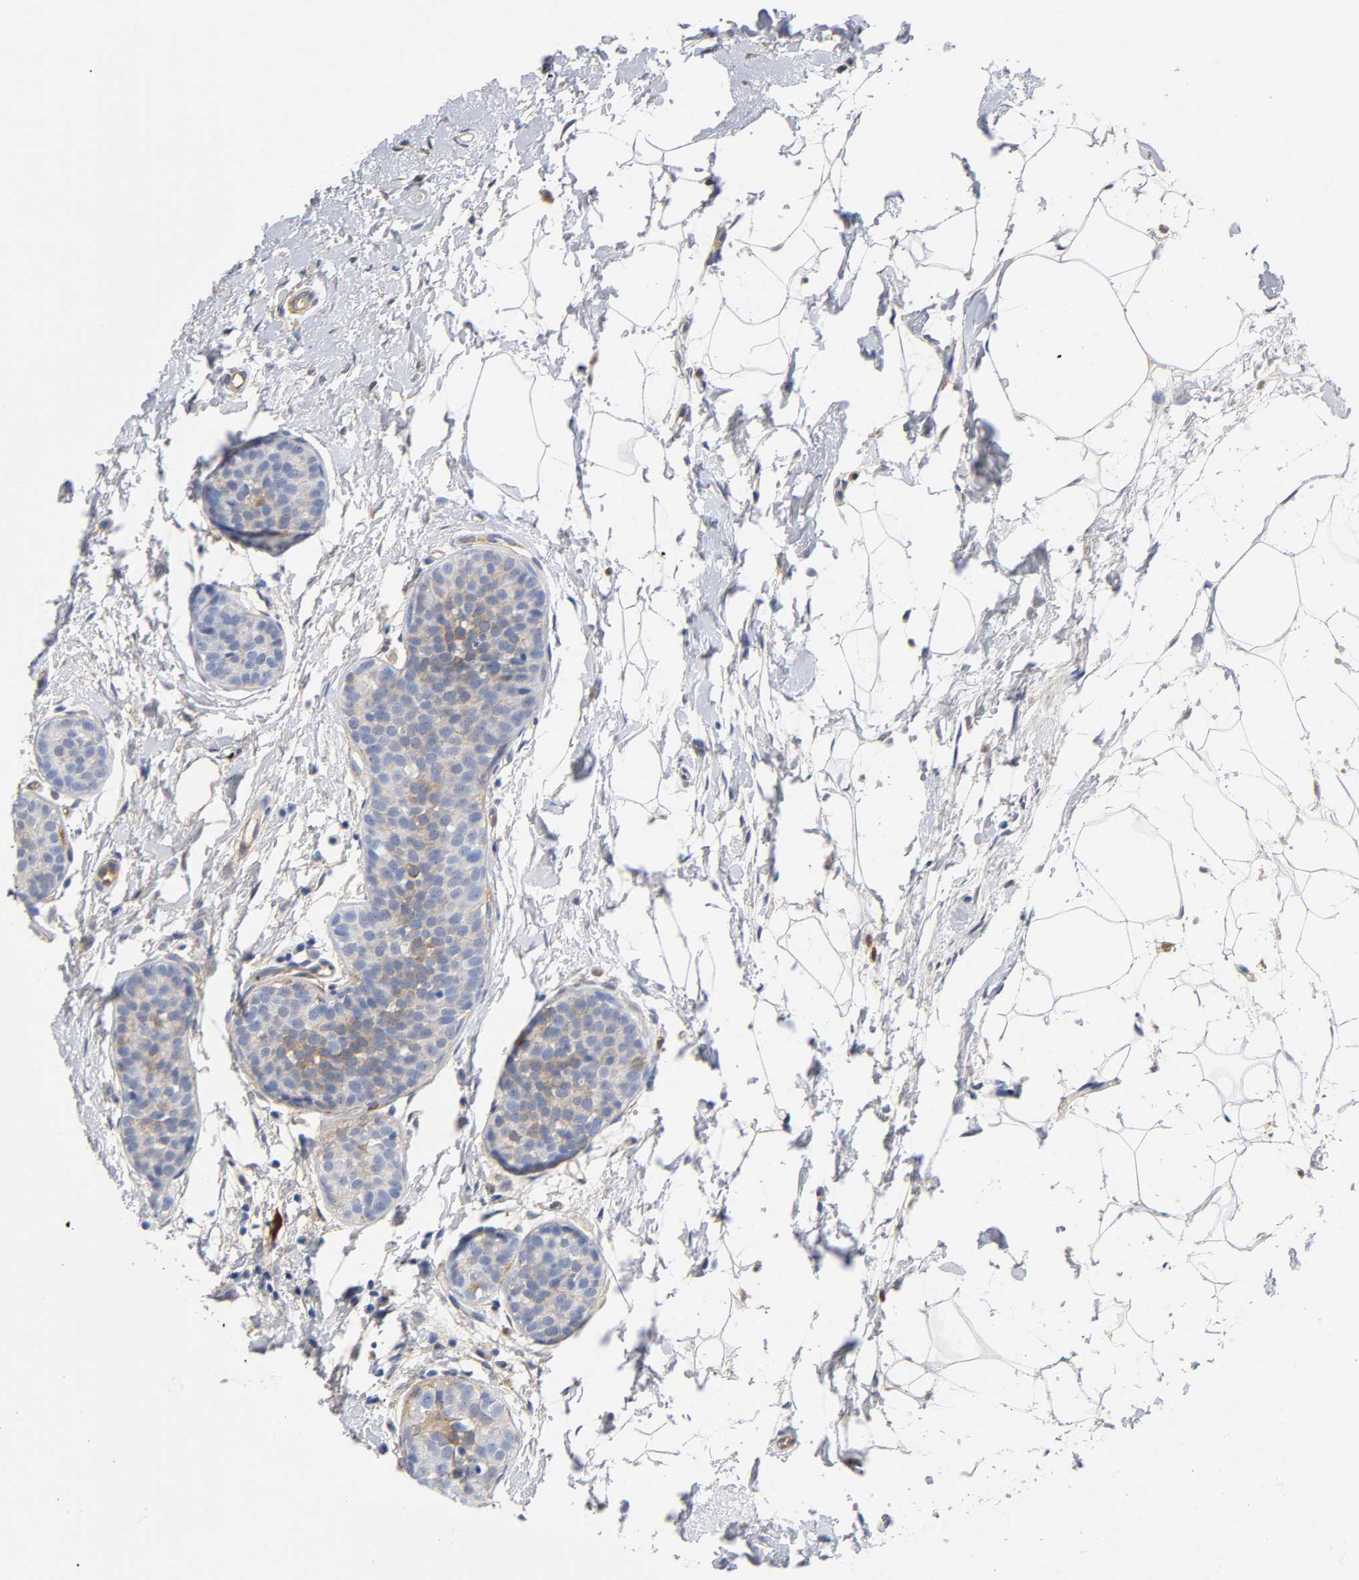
{"staining": {"intensity": "moderate", "quantity": "25%-75%", "location": "cytoplasmic/membranous"}, "tissue": "breast cancer", "cell_type": "Tumor cells", "image_type": "cancer", "snomed": [{"axis": "morphology", "description": "Lobular carcinoma, in situ"}, {"axis": "morphology", "description": "Lobular carcinoma"}, {"axis": "topography", "description": "Breast"}], "caption": "This histopathology image demonstrates breast lobular carcinoma stained with immunohistochemistry (IHC) to label a protein in brown. The cytoplasmic/membranous of tumor cells show moderate positivity for the protein. Nuclei are counter-stained blue.", "gene": "TNC", "patient": {"sex": "female", "age": 41}}